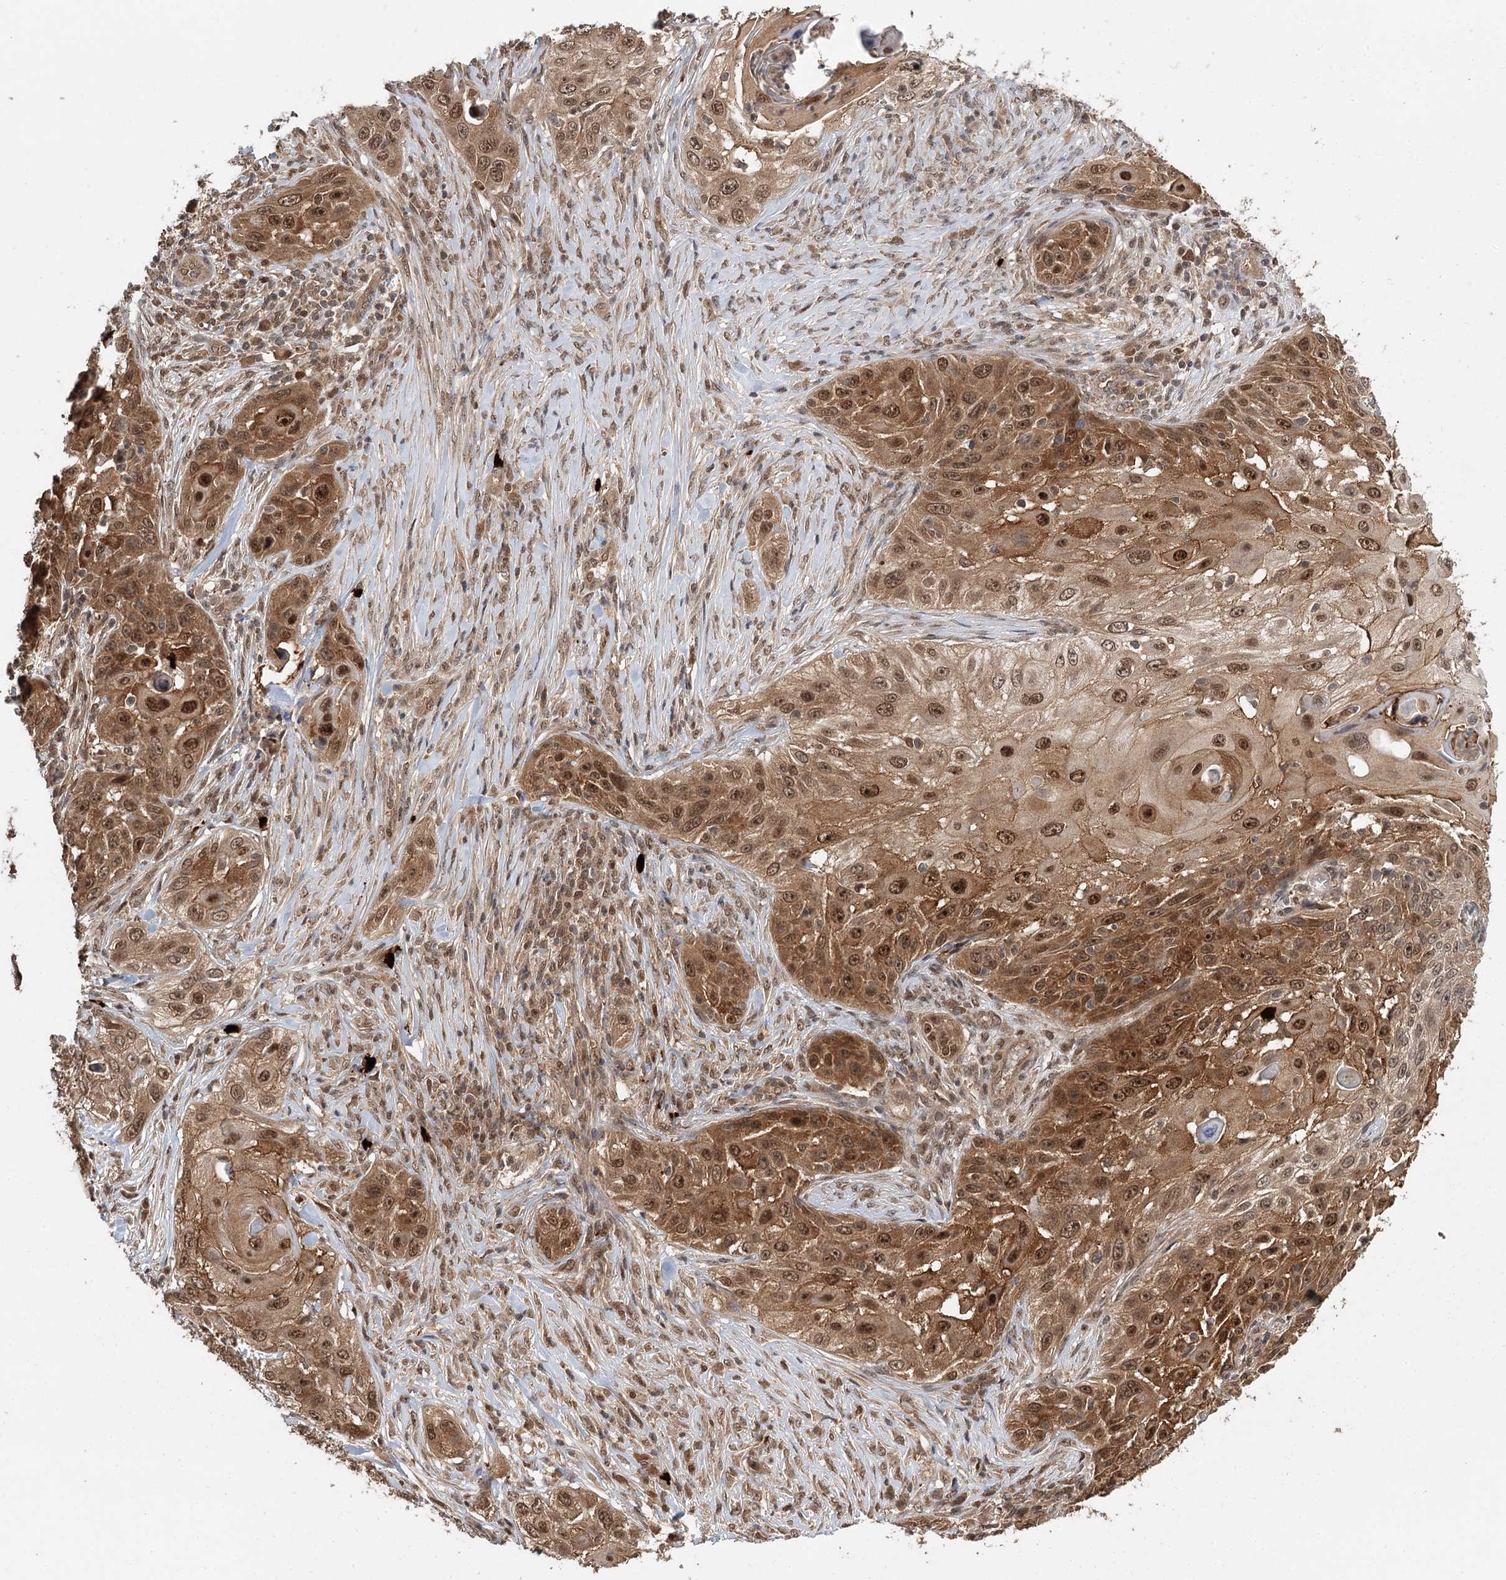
{"staining": {"intensity": "moderate", "quantity": ">75%", "location": "cytoplasmic/membranous,nuclear"}, "tissue": "skin cancer", "cell_type": "Tumor cells", "image_type": "cancer", "snomed": [{"axis": "morphology", "description": "Squamous cell carcinoma, NOS"}, {"axis": "topography", "description": "Skin"}], "caption": "Protein expression analysis of human skin cancer (squamous cell carcinoma) reveals moderate cytoplasmic/membranous and nuclear staining in about >75% of tumor cells.", "gene": "N6AMT1", "patient": {"sex": "female", "age": 44}}